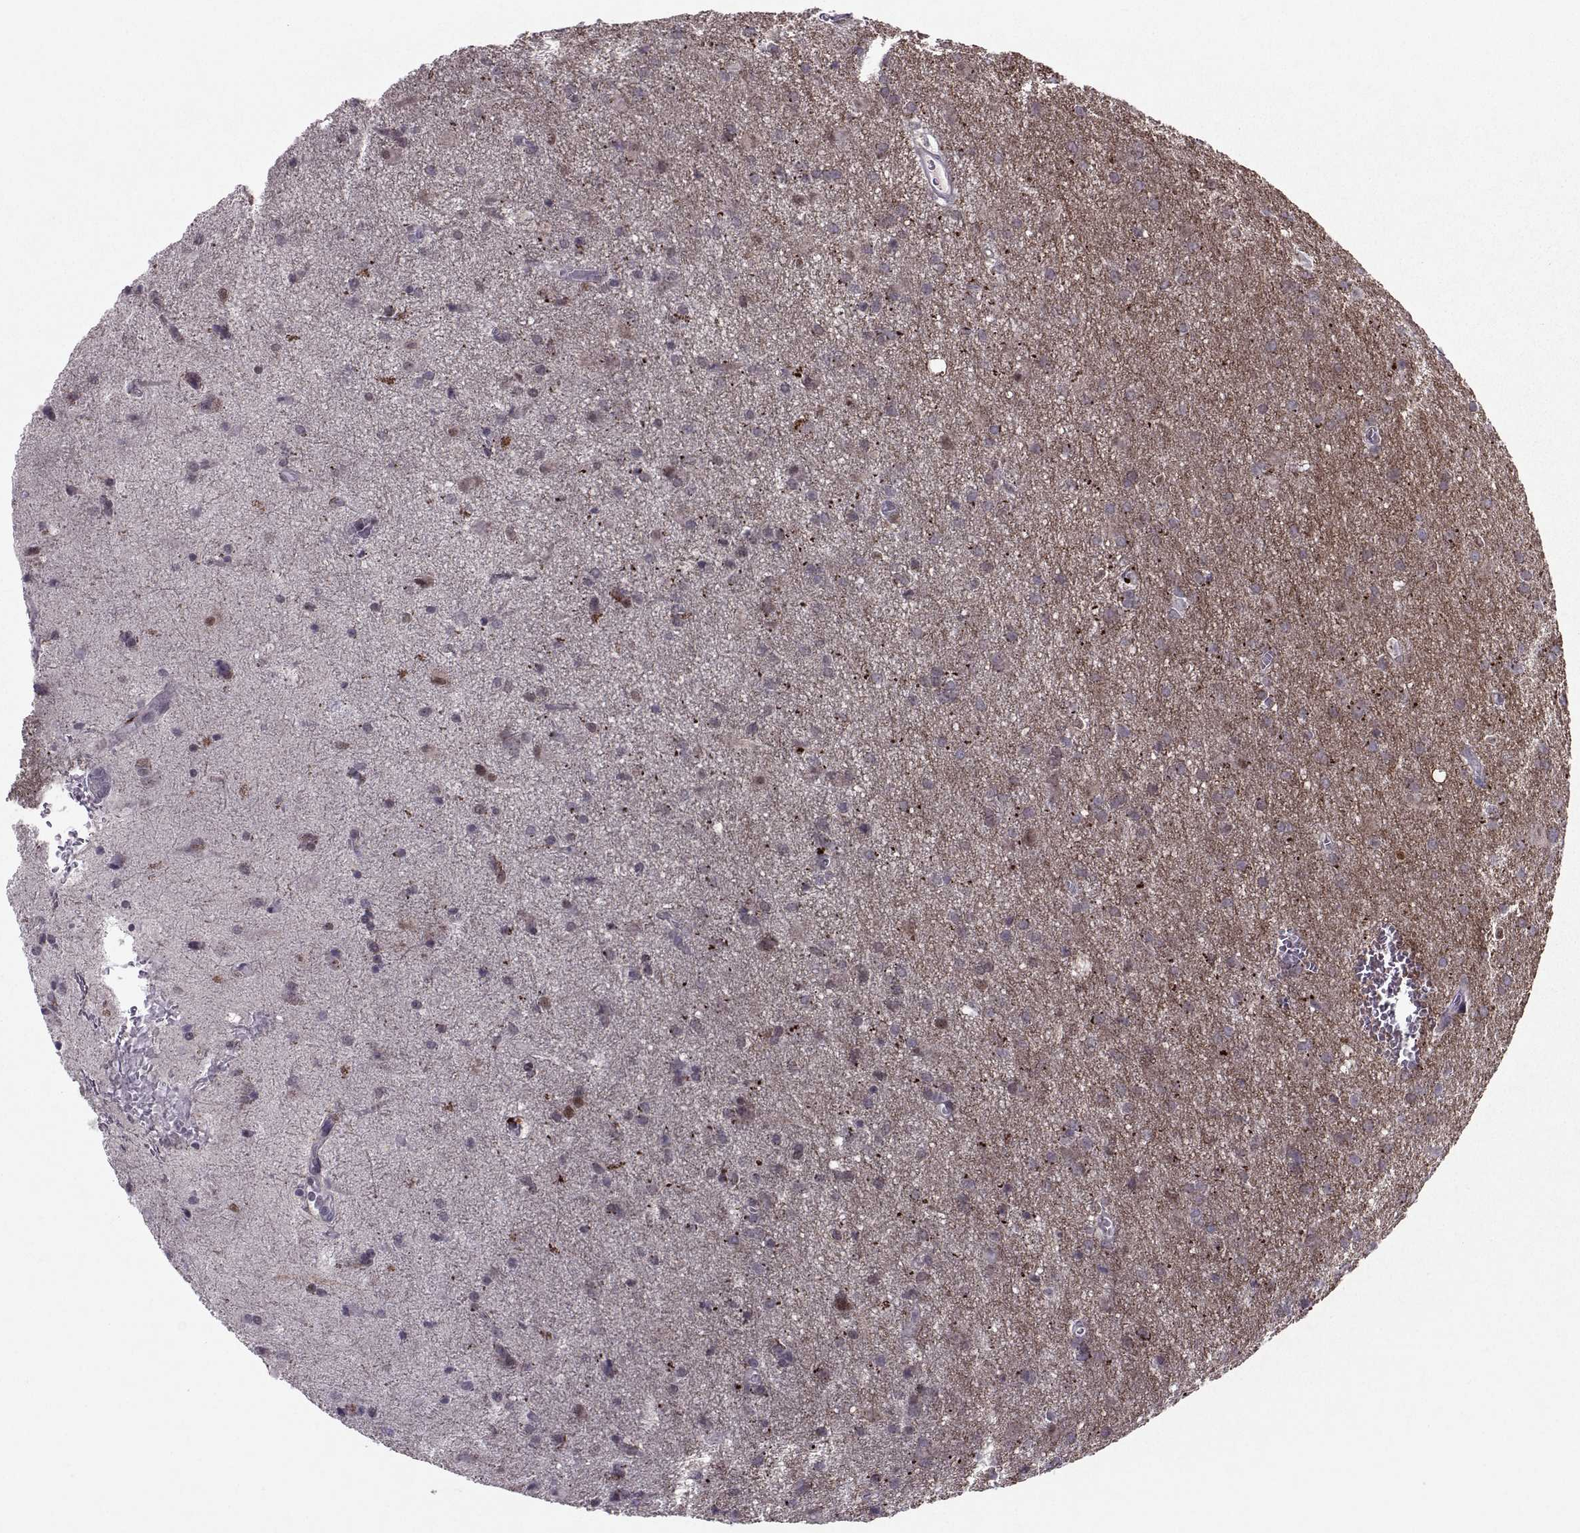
{"staining": {"intensity": "negative", "quantity": "none", "location": "none"}, "tissue": "glioma", "cell_type": "Tumor cells", "image_type": "cancer", "snomed": [{"axis": "morphology", "description": "Glioma, malignant, Low grade"}, {"axis": "topography", "description": "Brain"}], "caption": "Tumor cells show no significant positivity in malignant low-grade glioma. The staining is performed using DAB (3,3'-diaminobenzidine) brown chromogen with nuclei counter-stained in using hematoxylin.", "gene": "CDK4", "patient": {"sex": "male", "age": 58}}